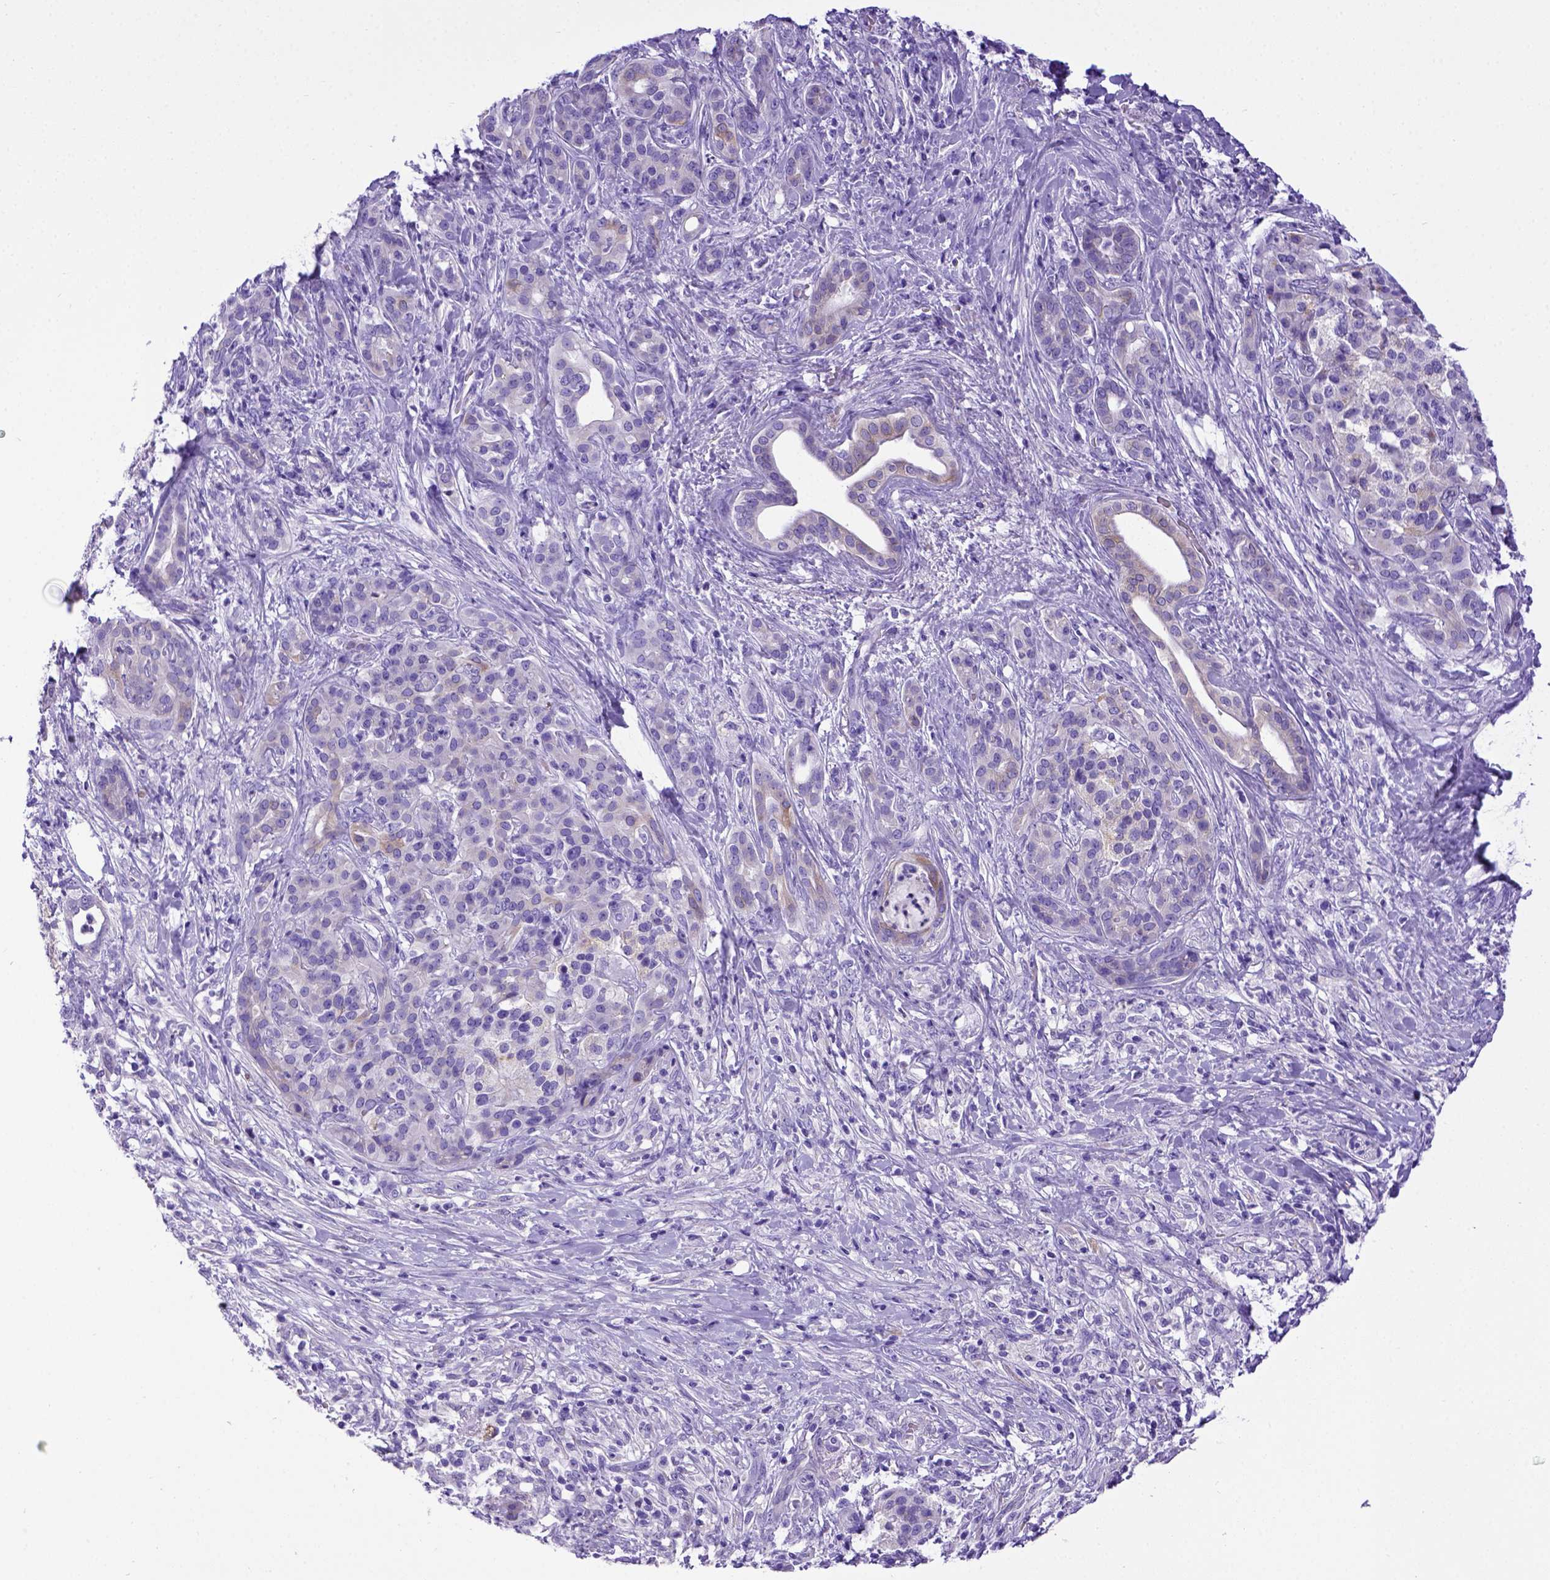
{"staining": {"intensity": "negative", "quantity": "none", "location": "none"}, "tissue": "pancreatic cancer", "cell_type": "Tumor cells", "image_type": "cancer", "snomed": [{"axis": "morphology", "description": "Normal tissue, NOS"}, {"axis": "morphology", "description": "Inflammation, NOS"}, {"axis": "morphology", "description": "Adenocarcinoma, NOS"}, {"axis": "topography", "description": "Pancreas"}], "caption": "The photomicrograph demonstrates no staining of tumor cells in pancreatic cancer (adenocarcinoma).", "gene": "PTGES", "patient": {"sex": "male", "age": 57}}